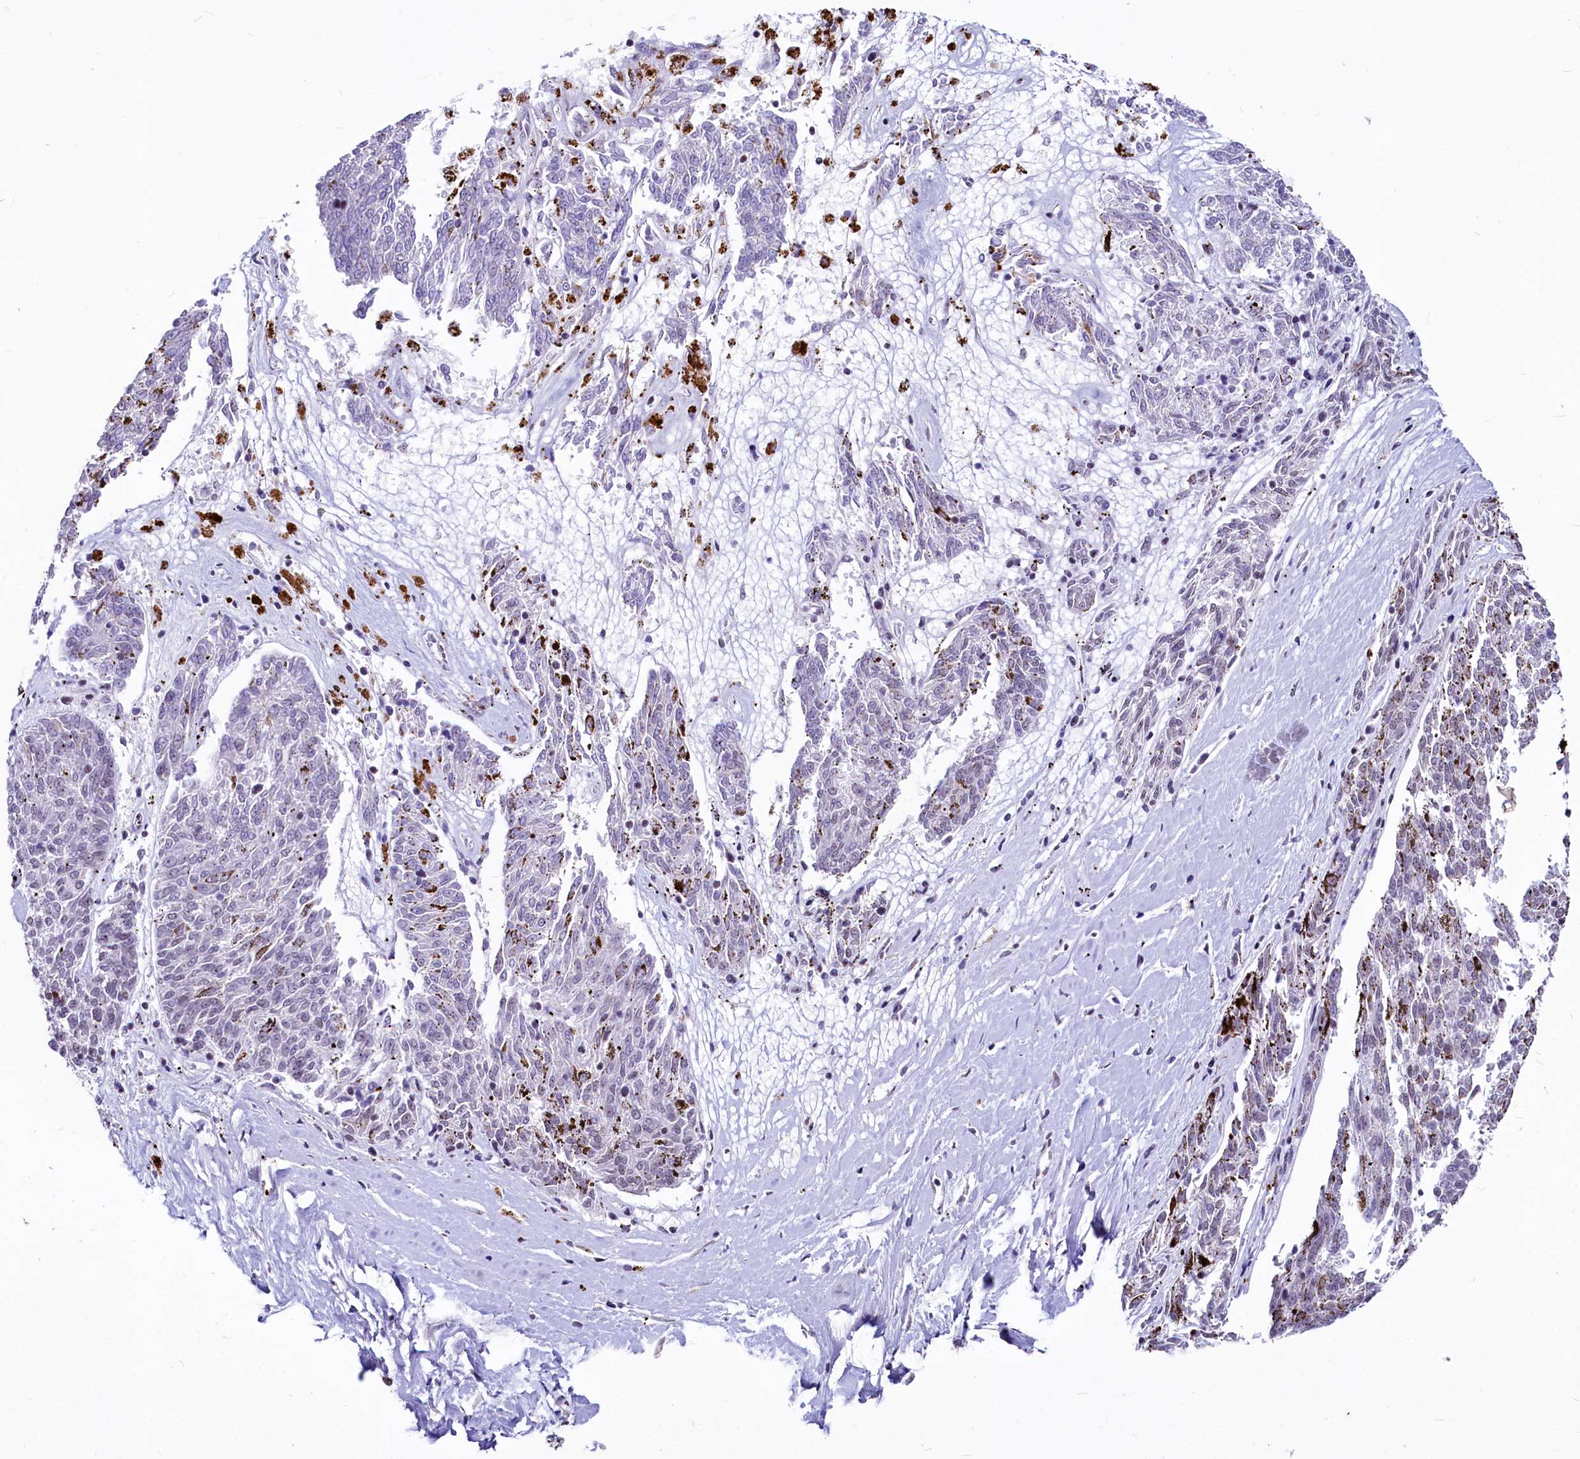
{"staining": {"intensity": "weak", "quantity": "25%-75%", "location": "nuclear"}, "tissue": "melanoma", "cell_type": "Tumor cells", "image_type": "cancer", "snomed": [{"axis": "morphology", "description": "Malignant melanoma, NOS"}, {"axis": "topography", "description": "Skin"}], "caption": "This image reveals IHC staining of human malignant melanoma, with low weak nuclear expression in about 25%-75% of tumor cells.", "gene": "PARPBP", "patient": {"sex": "female", "age": 72}}